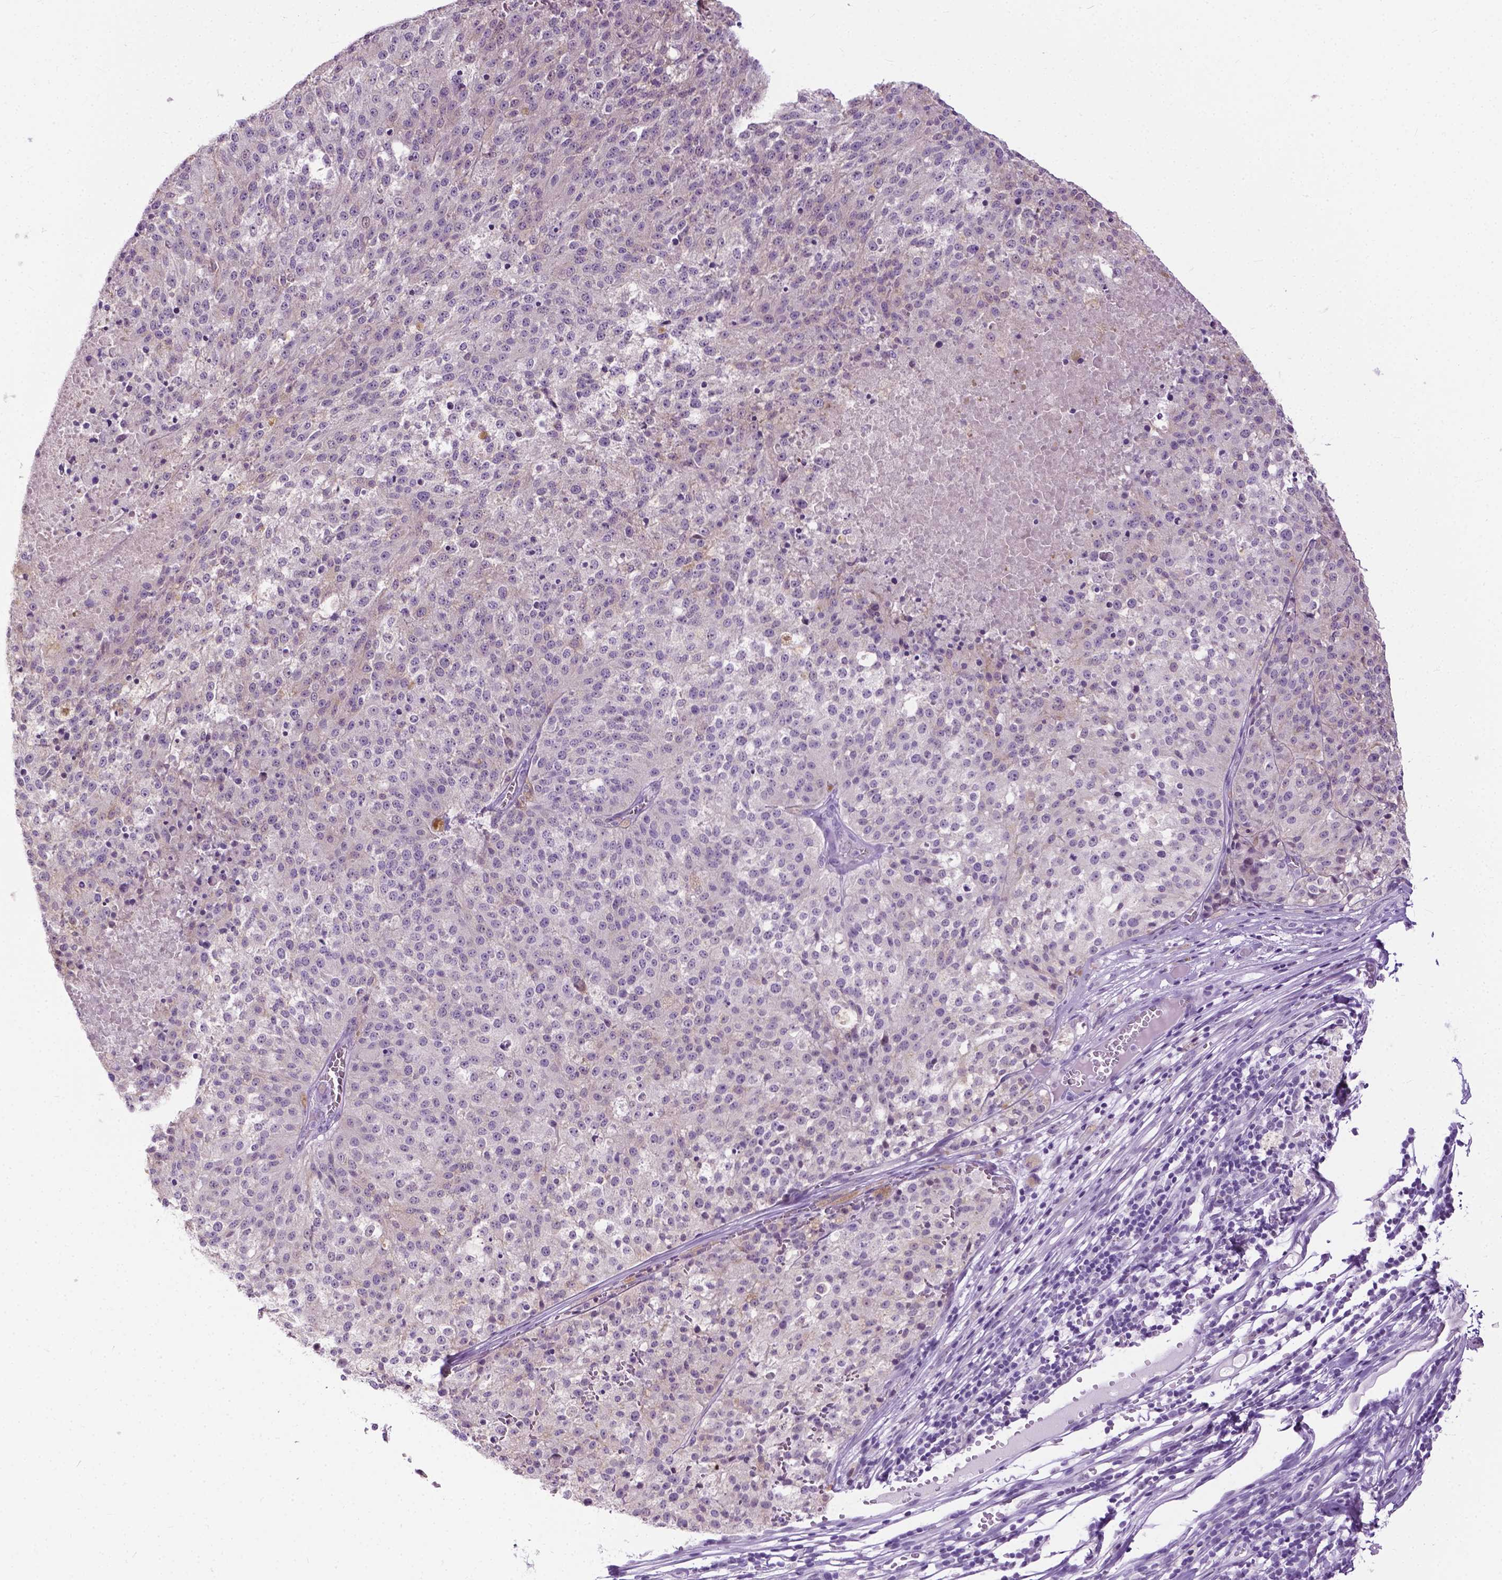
{"staining": {"intensity": "negative", "quantity": "none", "location": "none"}, "tissue": "melanoma", "cell_type": "Tumor cells", "image_type": "cancer", "snomed": [{"axis": "morphology", "description": "Malignant melanoma, Metastatic site"}, {"axis": "topography", "description": "Lymph node"}], "caption": "A high-resolution image shows immunohistochemistry staining of malignant melanoma (metastatic site), which demonstrates no significant staining in tumor cells. The staining is performed using DAB (3,3'-diaminobenzidine) brown chromogen with nuclei counter-stained in using hematoxylin.", "gene": "GPR37L1", "patient": {"sex": "female", "age": 64}}